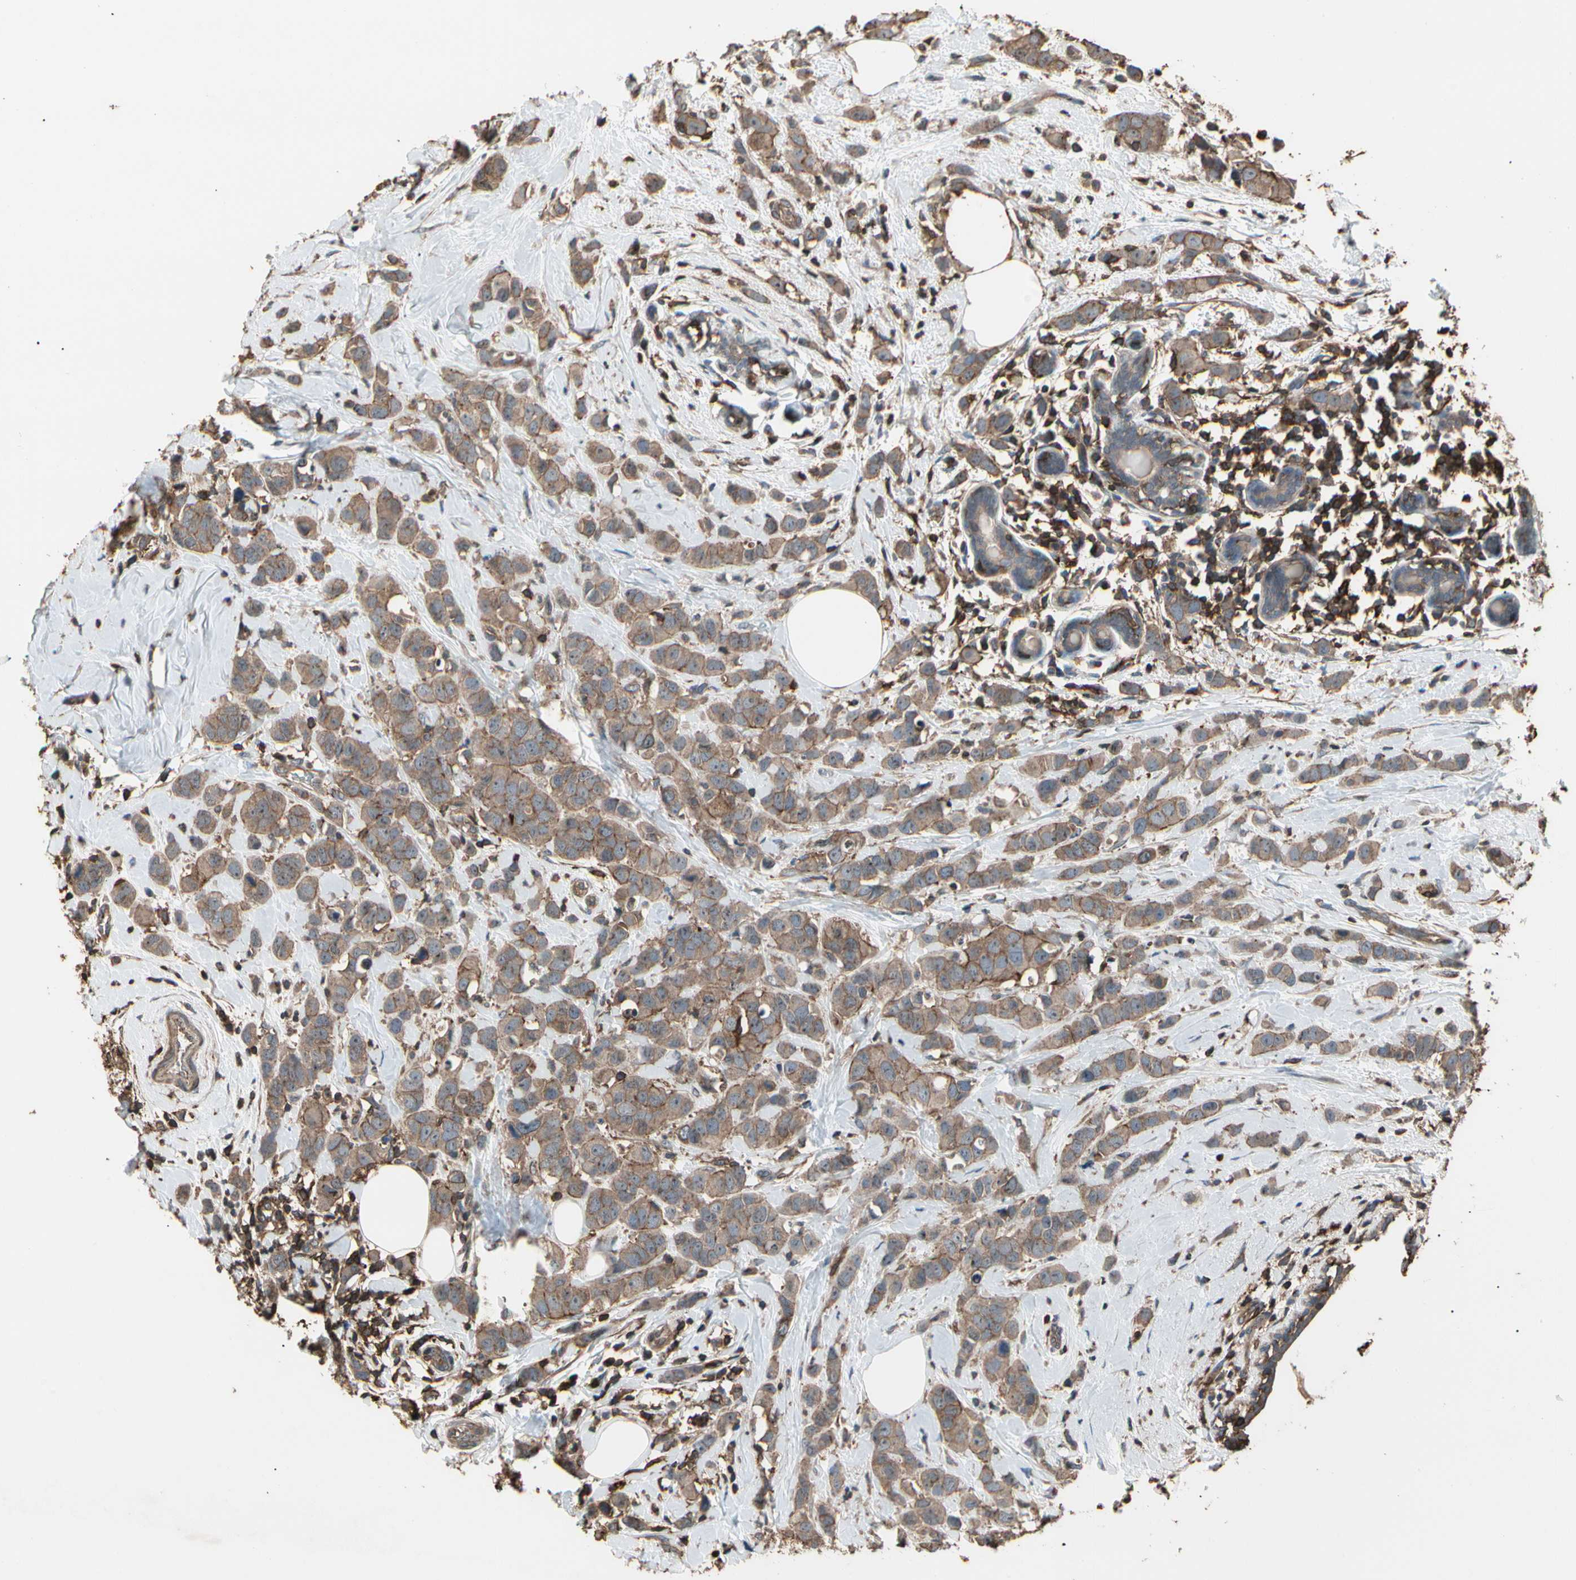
{"staining": {"intensity": "weak", "quantity": ">75%", "location": "cytoplasmic/membranous"}, "tissue": "breast cancer", "cell_type": "Tumor cells", "image_type": "cancer", "snomed": [{"axis": "morphology", "description": "Normal tissue, NOS"}, {"axis": "morphology", "description": "Duct carcinoma"}, {"axis": "topography", "description": "Breast"}], "caption": "Protein expression analysis of human intraductal carcinoma (breast) reveals weak cytoplasmic/membranous expression in about >75% of tumor cells.", "gene": "MAPK13", "patient": {"sex": "female", "age": 50}}